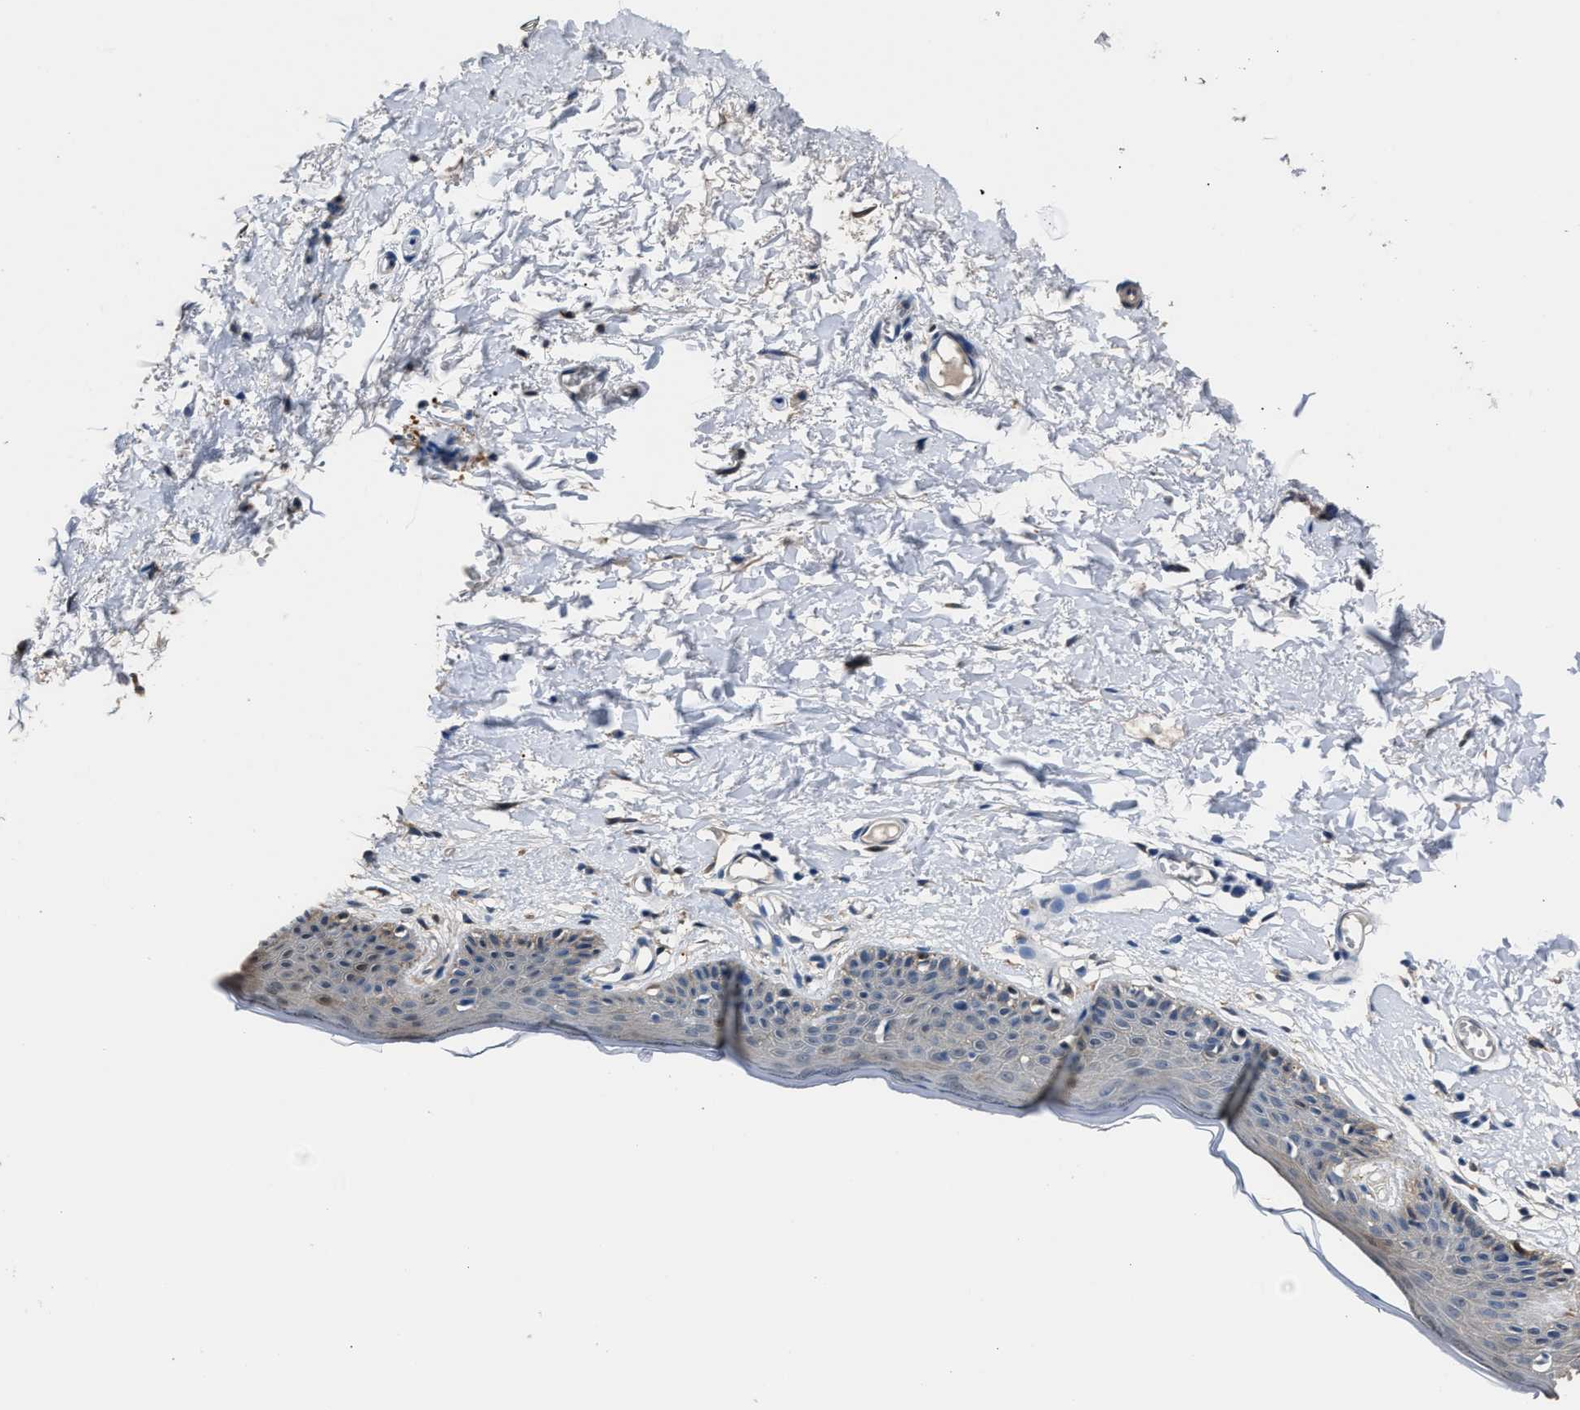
{"staining": {"intensity": "moderate", "quantity": "25%-75%", "location": "cytoplasmic/membranous"}, "tissue": "skin", "cell_type": "Epidermal cells", "image_type": "normal", "snomed": [{"axis": "morphology", "description": "Normal tissue, NOS"}, {"axis": "topography", "description": "Vulva"}], "caption": "About 25%-75% of epidermal cells in benign skin demonstrate moderate cytoplasmic/membranous protein staining as visualized by brown immunohistochemical staining.", "gene": "GSTP1", "patient": {"sex": "female", "age": 54}}